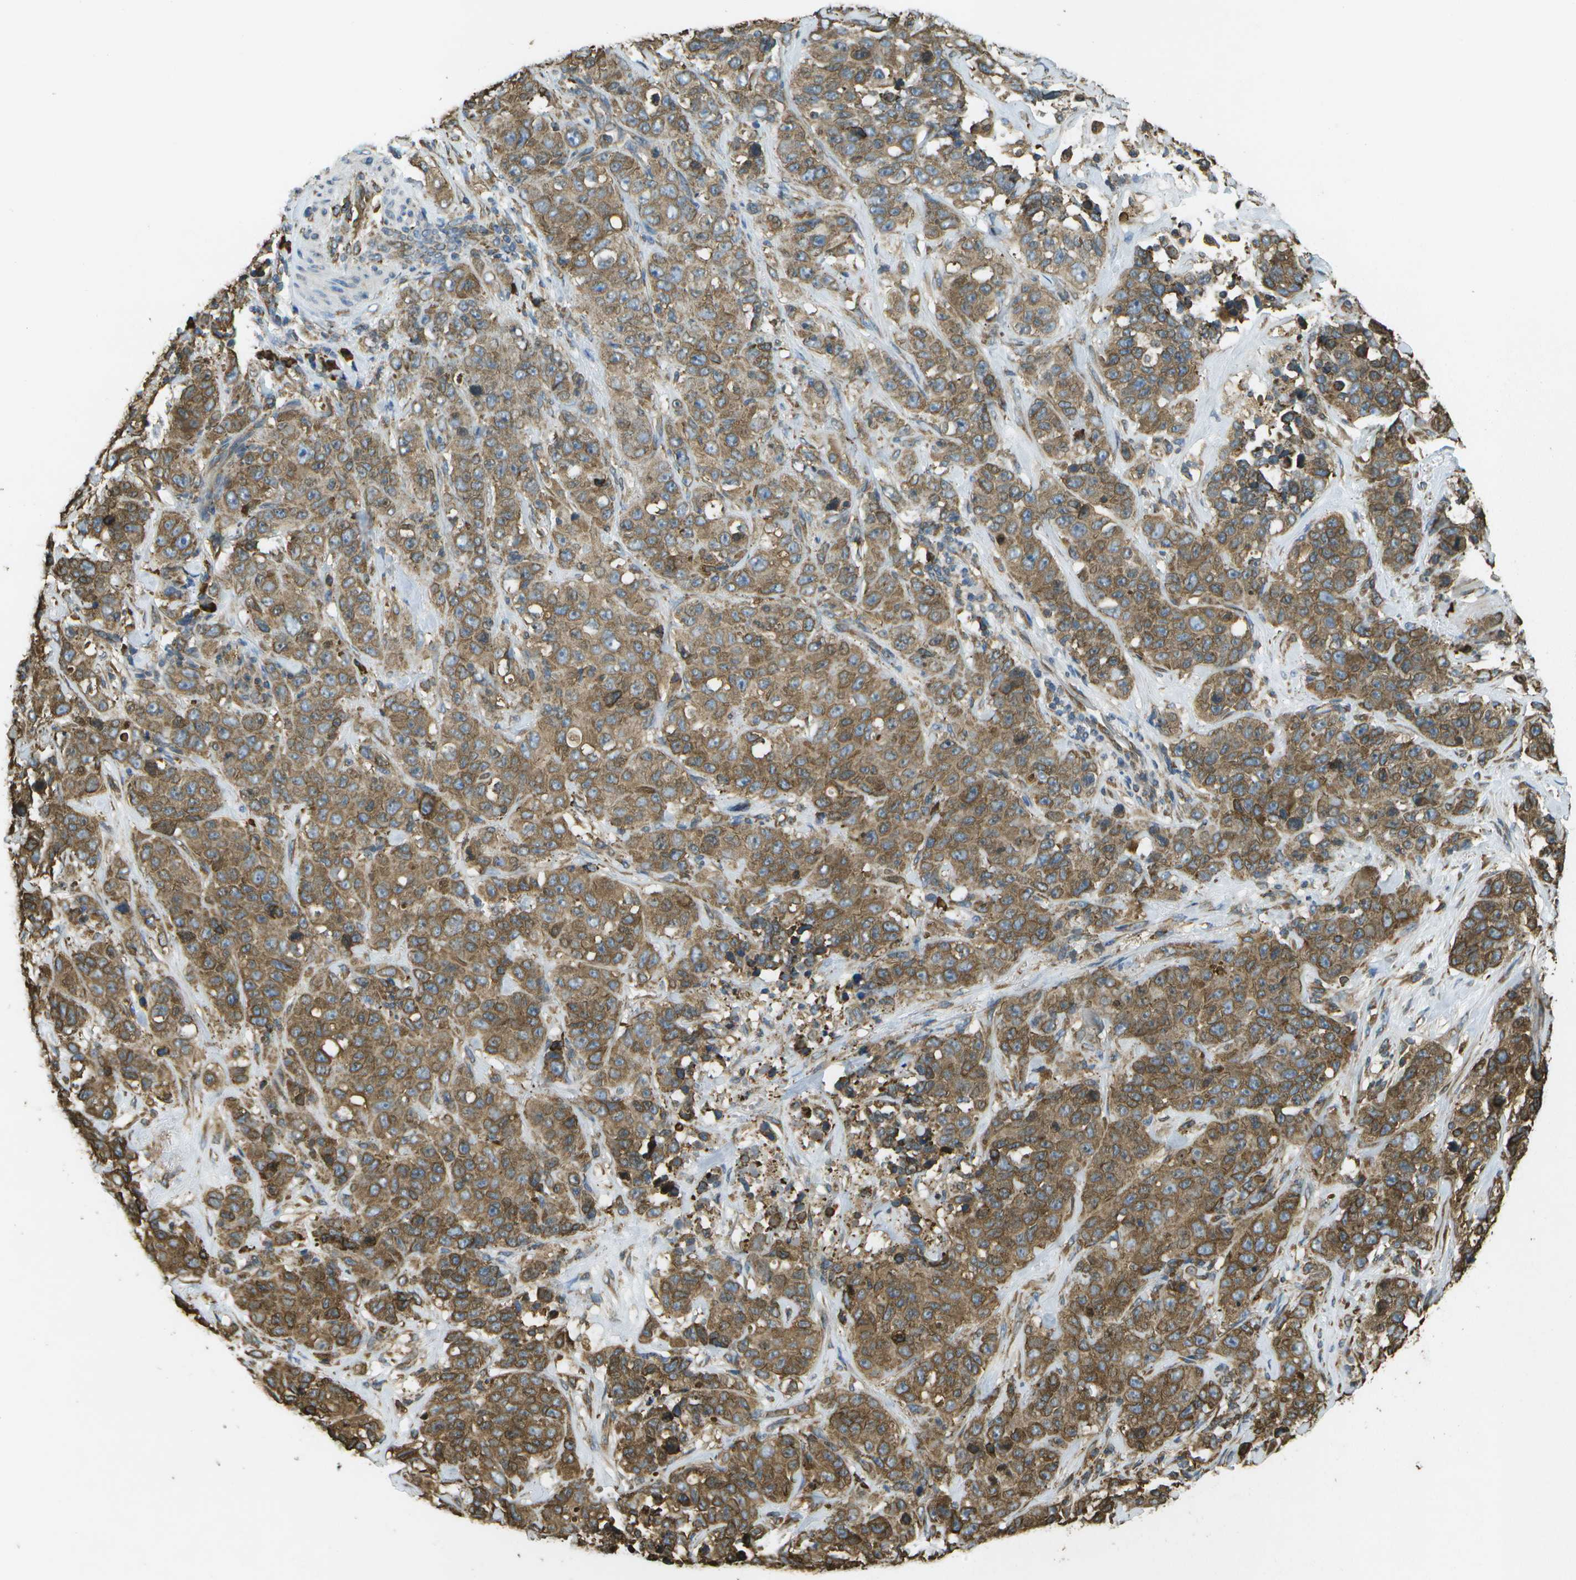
{"staining": {"intensity": "moderate", "quantity": ">75%", "location": "cytoplasmic/membranous"}, "tissue": "stomach cancer", "cell_type": "Tumor cells", "image_type": "cancer", "snomed": [{"axis": "morphology", "description": "Adenocarcinoma, NOS"}, {"axis": "topography", "description": "Stomach"}], "caption": "Immunohistochemistry histopathology image of human stomach adenocarcinoma stained for a protein (brown), which displays medium levels of moderate cytoplasmic/membranous staining in approximately >75% of tumor cells.", "gene": "PDIA4", "patient": {"sex": "male", "age": 48}}